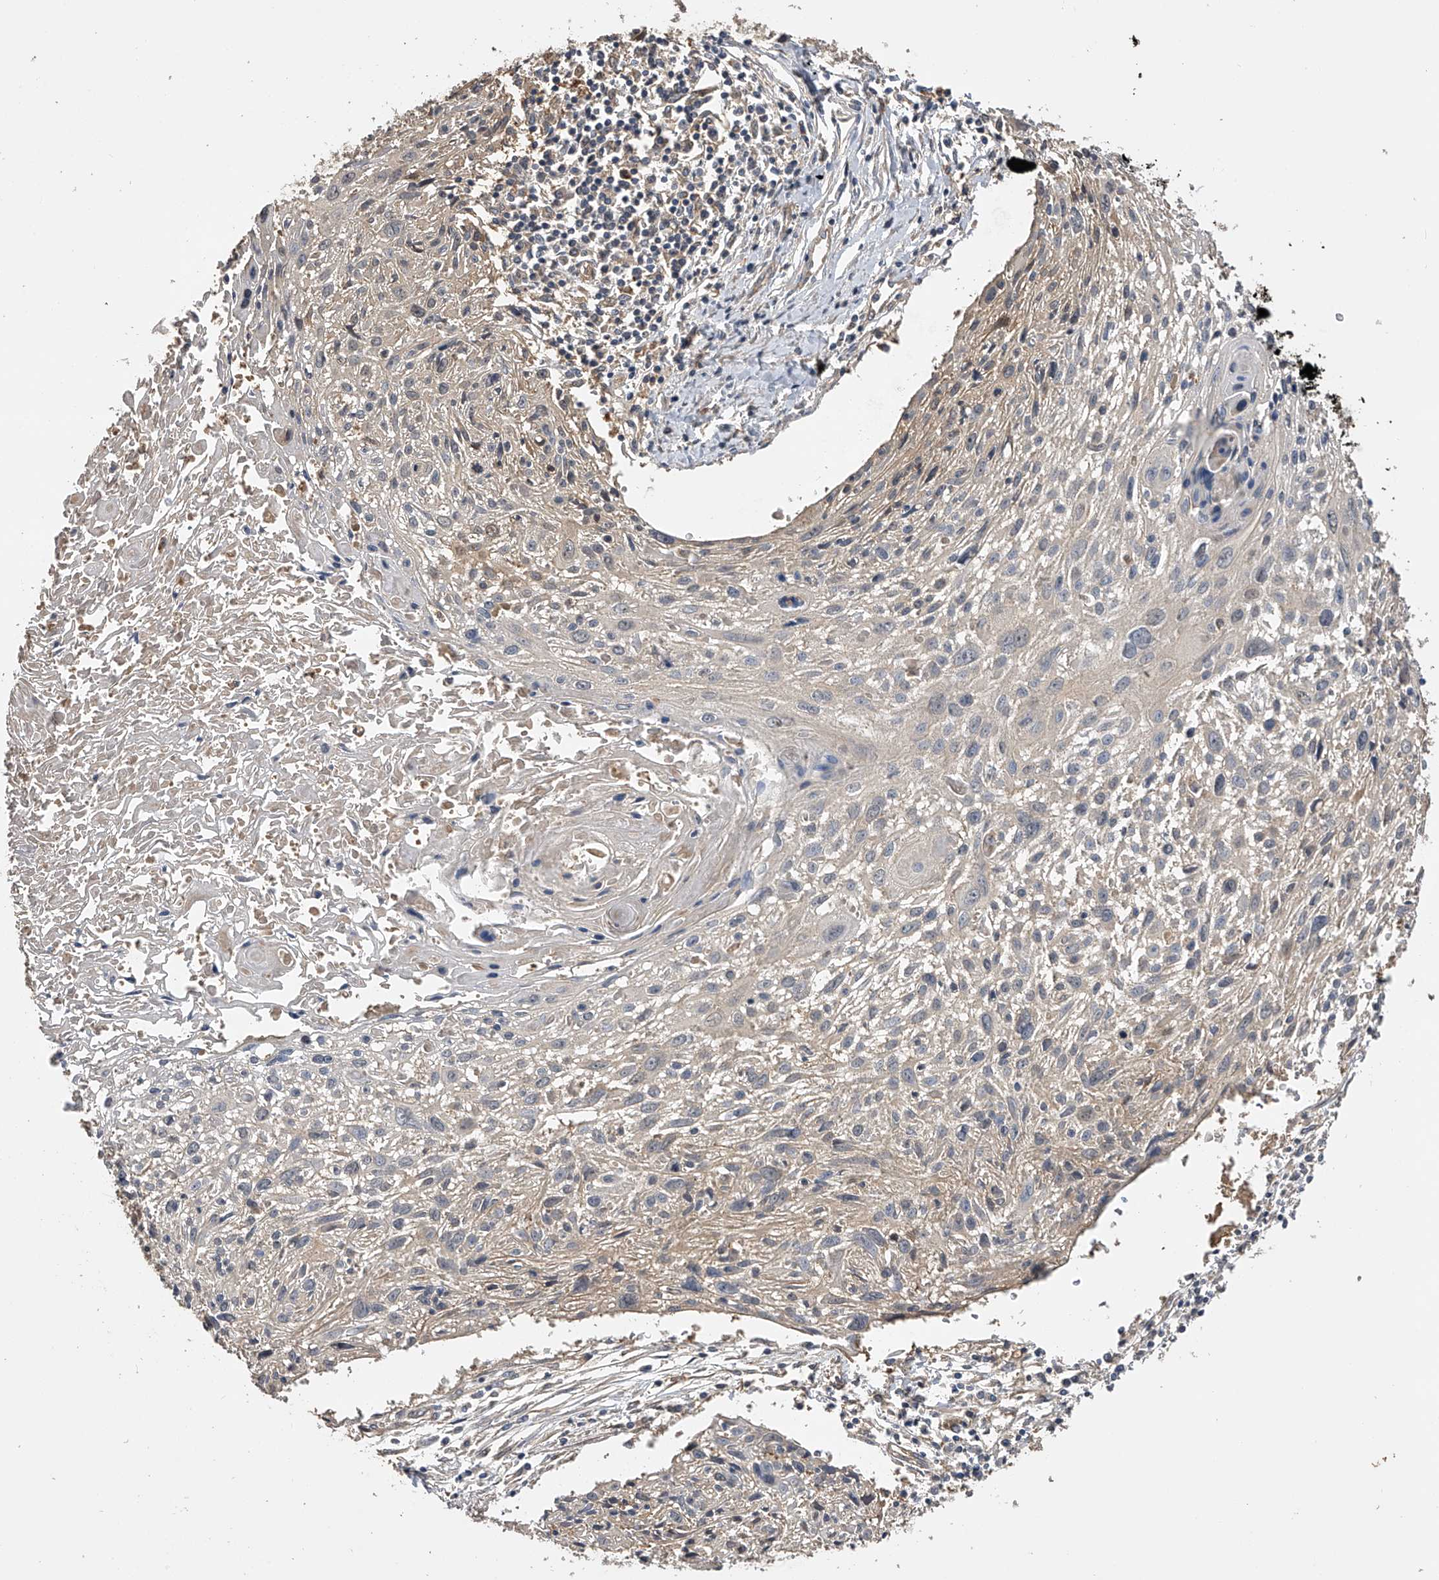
{"staining": {"intensity": "weak", "quantity": "<25%", "location": "cytoplasmic/membranous"}, "tissue": "cervical cancer", "cell_type": "Tumor cells", "image_type": "cancer", "snomed": [{"axis": "morphology", "description": "Squamous cell carcinoma, NOS"}, {"axis": "topography", "description": "Cervix"}], "caption": "High power microscopy histopathology image of an immunohistochemistry micrograph of squamous cell carcinoma (cervical), revealing no significant positivity in tumor cells.", "gene": "PTPRA", "patient": {"sex": "female", "age": 51}}